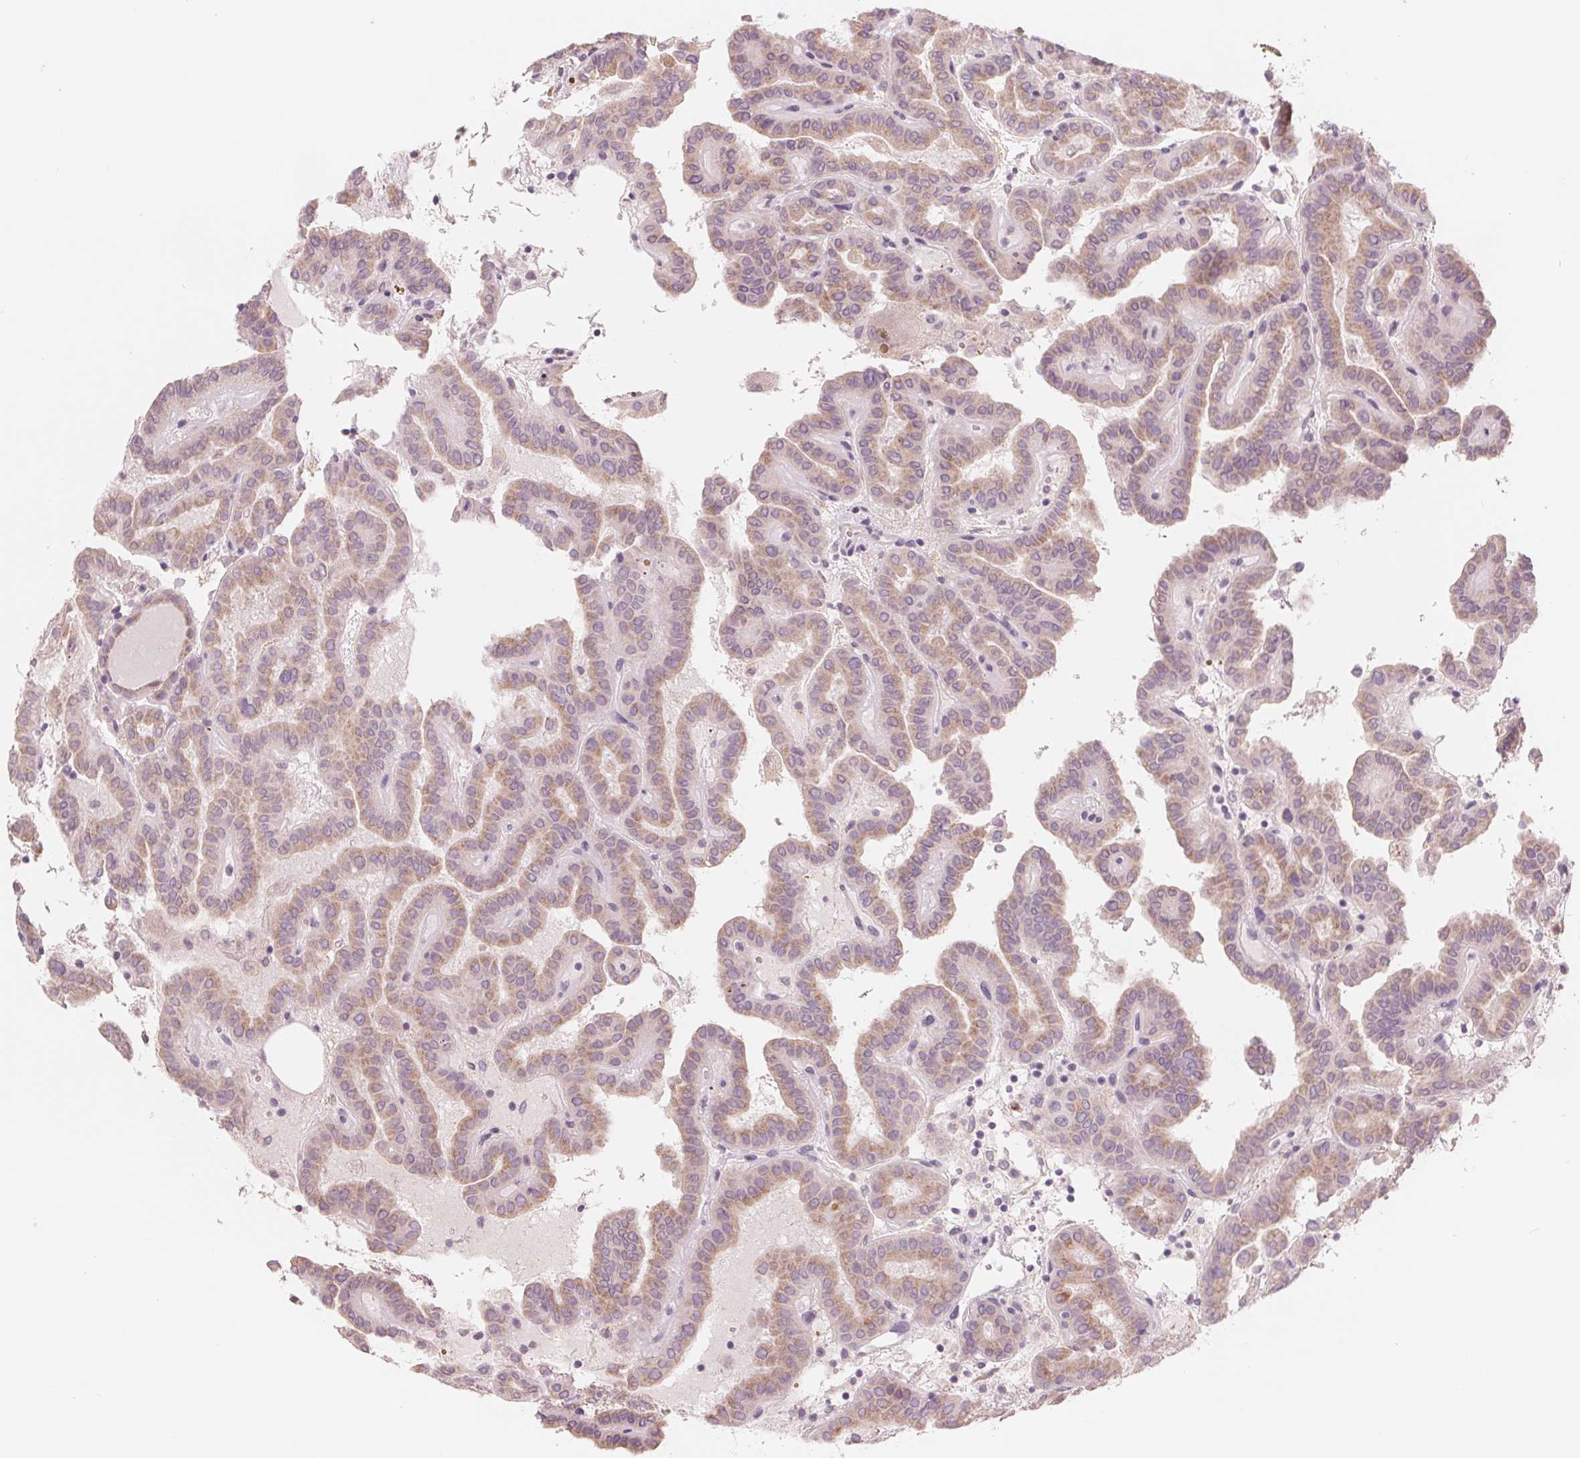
{"staining": {"intensity": "weak", "quantity": ">75%", "location": "cytoplasmic/membranous"}, "tissue": "thyroid cancer", "cell_type": "Tumor cells", "image_type": "cancer", "snomed": [{"axis": "morphology", "description": "Papillary adenocarcinoma, NOS"}, {"axis": "topography", "description": "Thyroid gland"}], "caption": "Papillary adenocarcinoma (thyroid) tissue reveals weak cytoplasmic/membranous expression in approximately >75% of tumor cells, visualized by immunohistochemistry. (Stains: DAB (3,3'-diaminobenzidine) in brown, nuclei in blue, Microscopy: brightfield microscopy at high magnification).", "gene": "IL9R", "patient": {"sex": "female", "age": 46}}